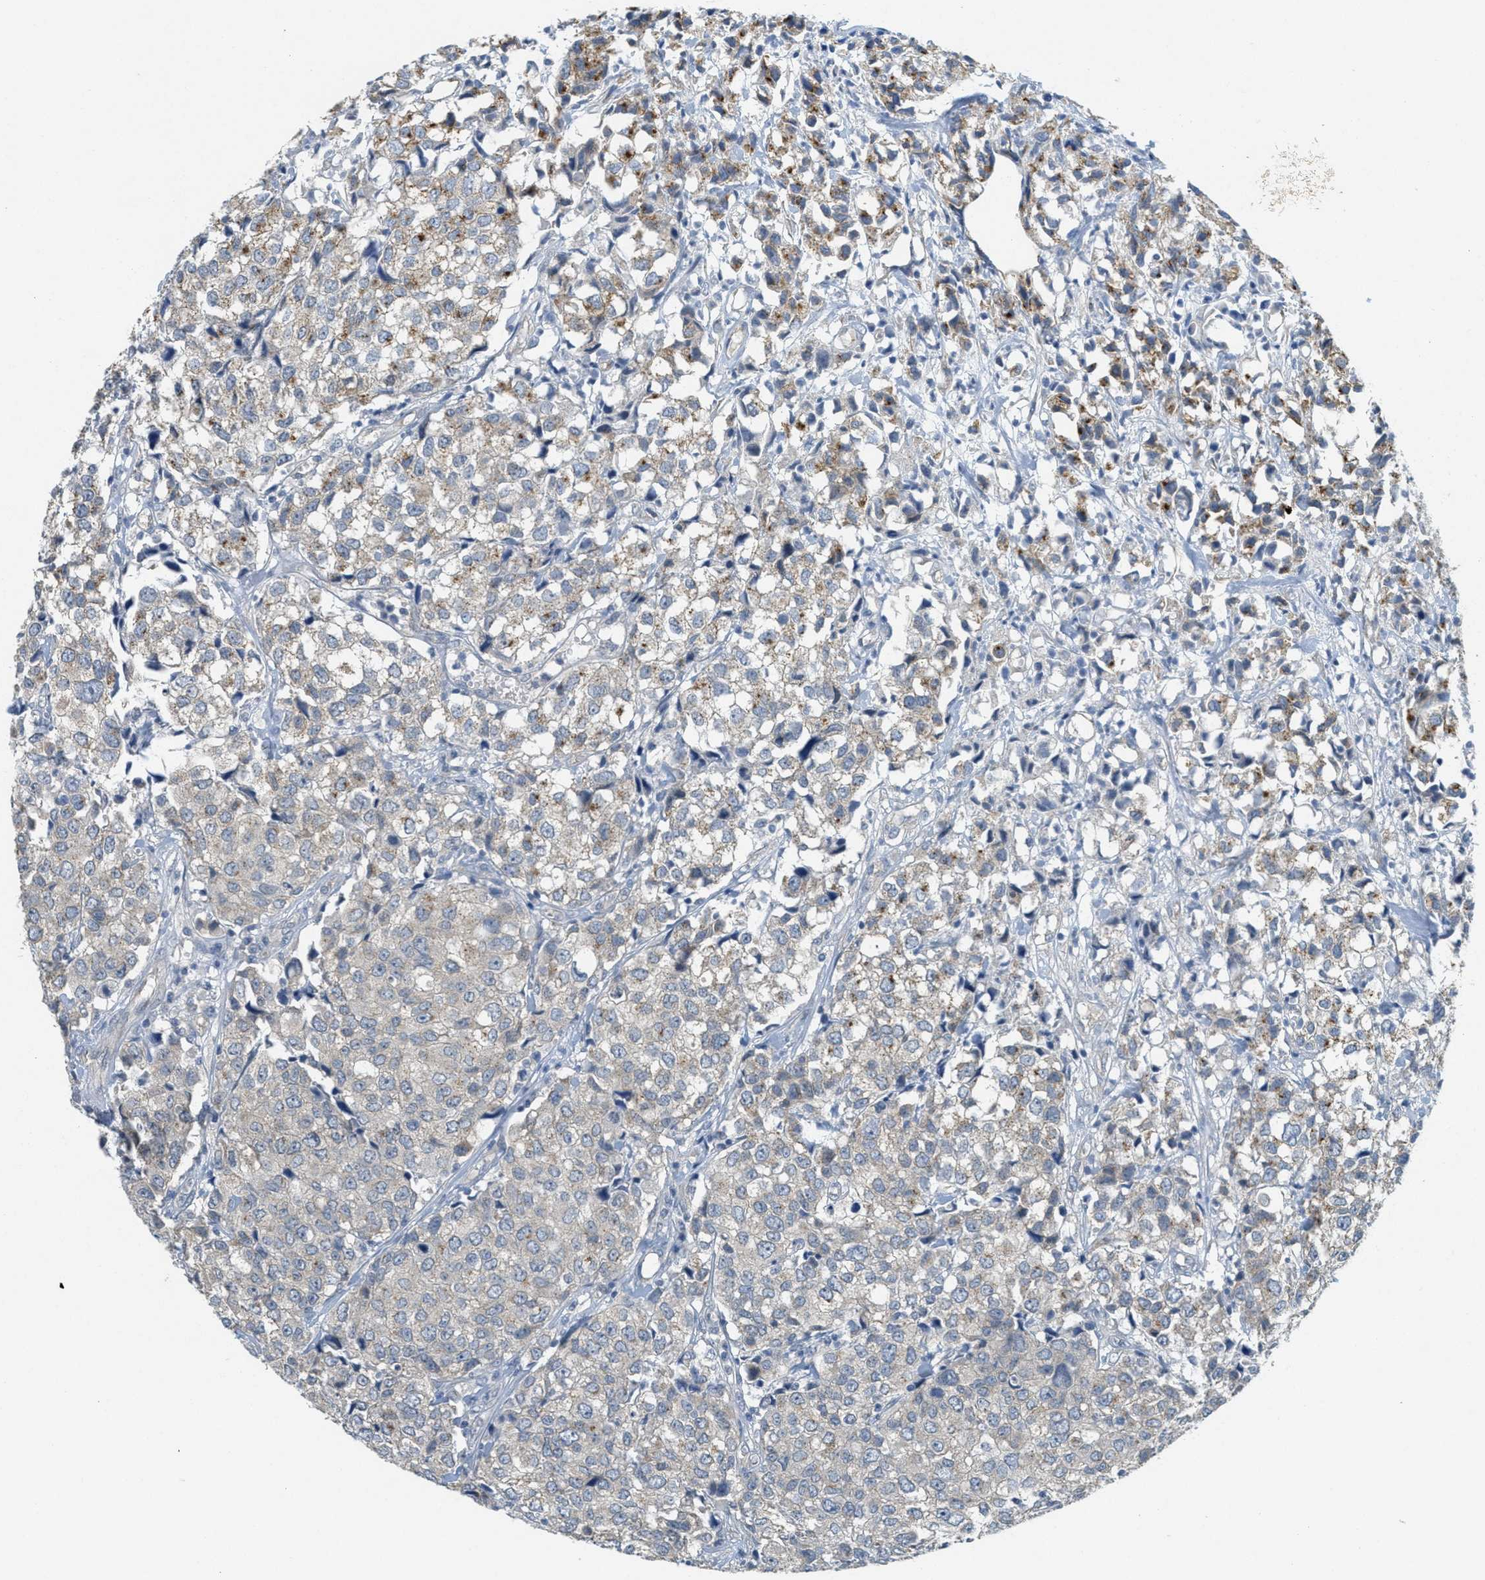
{"staining": {"intensity": "weak", "quantity": "<25%", "location": "cytoplasmic/membranous"}, "tissue": "urothelial cancer", "cell_type": "Tumor cells", "image_type": "cancer", "snomed": [{"axis": "morphology", "description": "Urothelial carcinoma, High grade"}, {"axis": "topography", "description": "Urinary bladder"}], "caption": "This image is of urothelial carcinoma (high-grade) stained with immunohistochemistry (IHC) to label a protein in brown with the nuclei are counter-stained blue. There is no staining in tumor cells.", "gene": "ZFYVE9", "patient": {"sex": "female", "age": 75}}